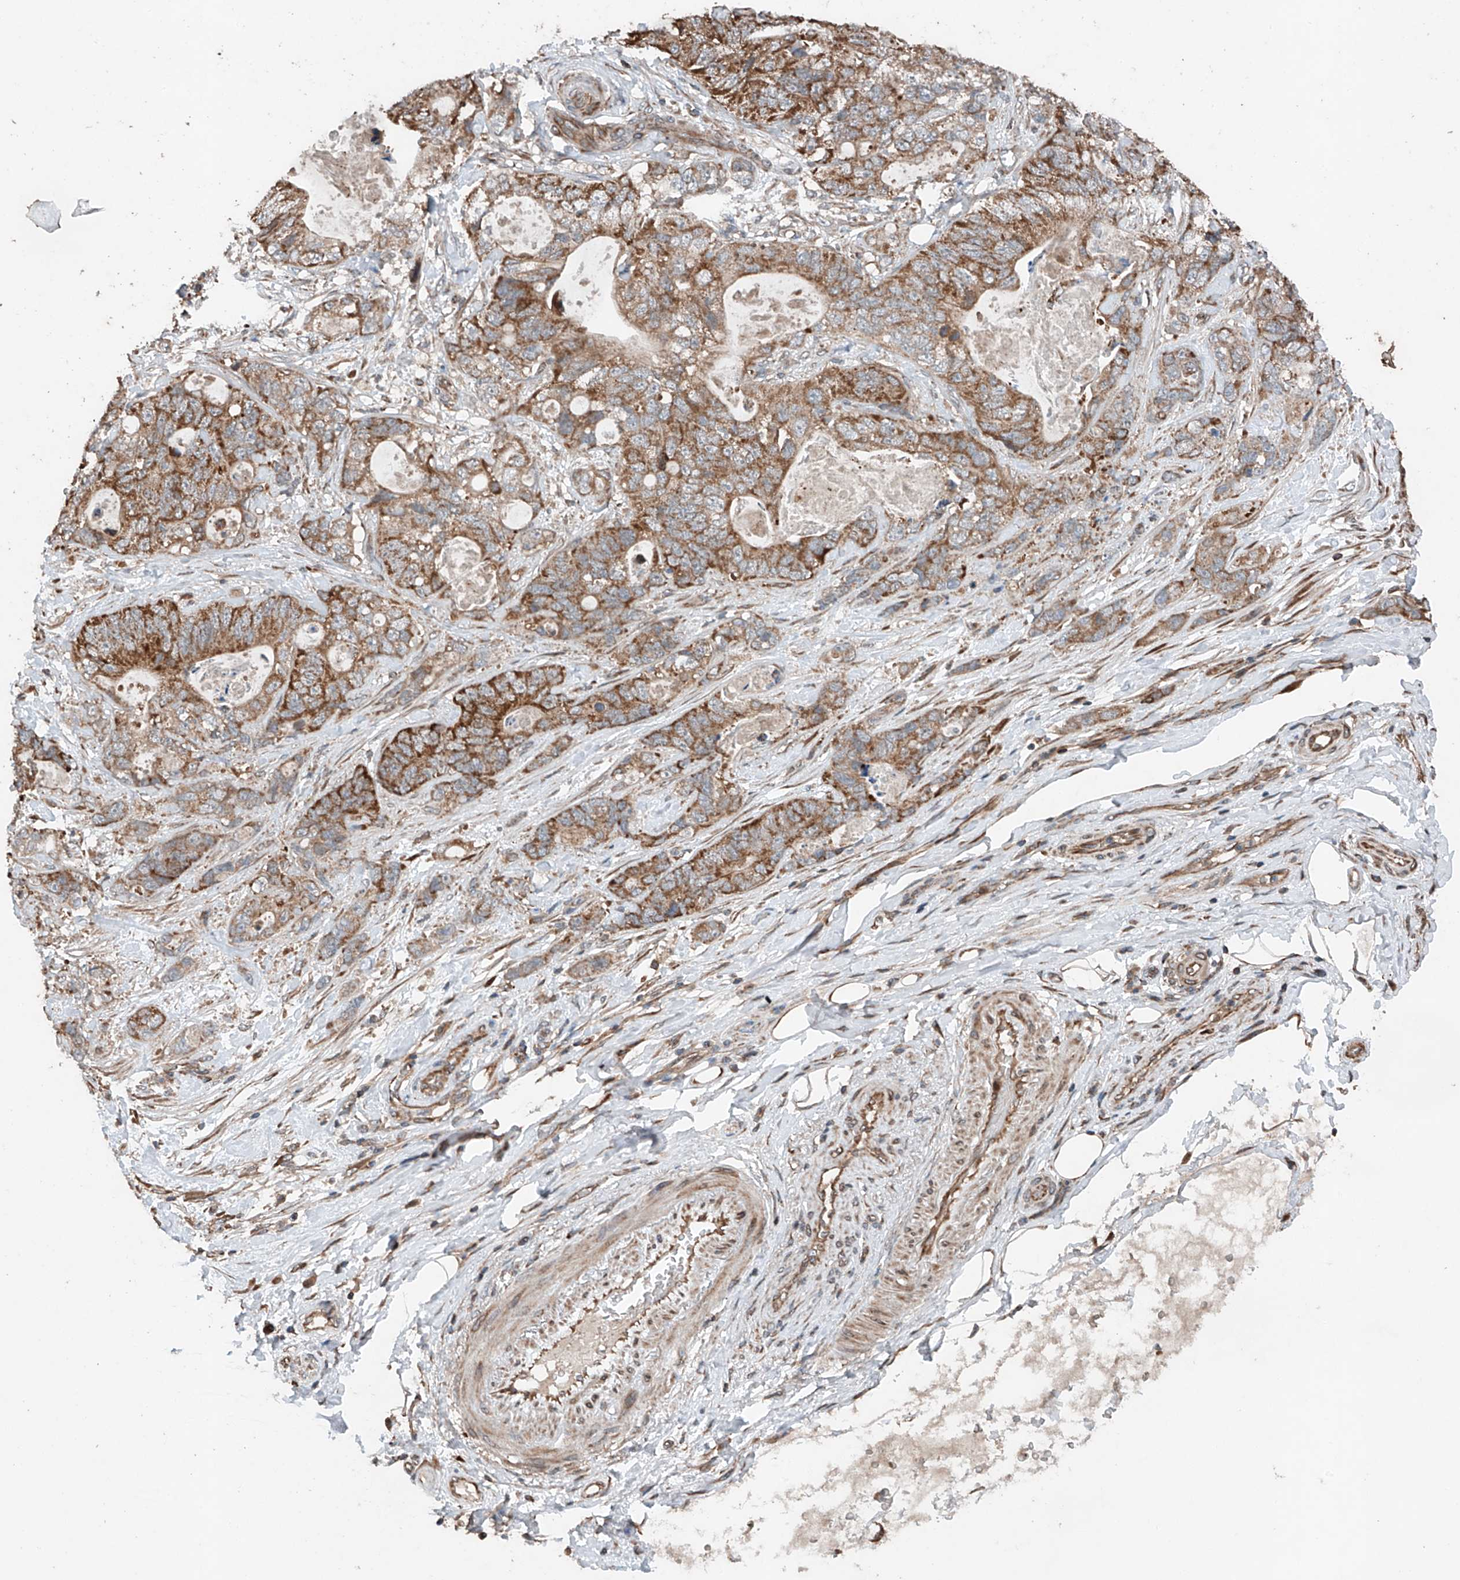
{"staining": {"intensity": "moderate", "quantity": ">75%", "location": "cytoplasmic/membranous"}, "tissue": "stomach cancer", "cell_type": "Tumor cells", "image_type": "cancer", "snomed": [{"axis": "morphology", "description": "Normal tissue, NOS"}, {"axis": "morphology", "description": "Adenocarcinoma, NOS"}, {"axis": "topography", "description": "Stomach"}], "caption": "Immunohistochemical staining of stomach cancer (adenocarcinoma) reveals medium levels of moderate cytoplasmic/membranous staining in approximately >75% of tumor cells.", "gene": "AP4B1", "patient": {"sex": "female", "age": 89}}